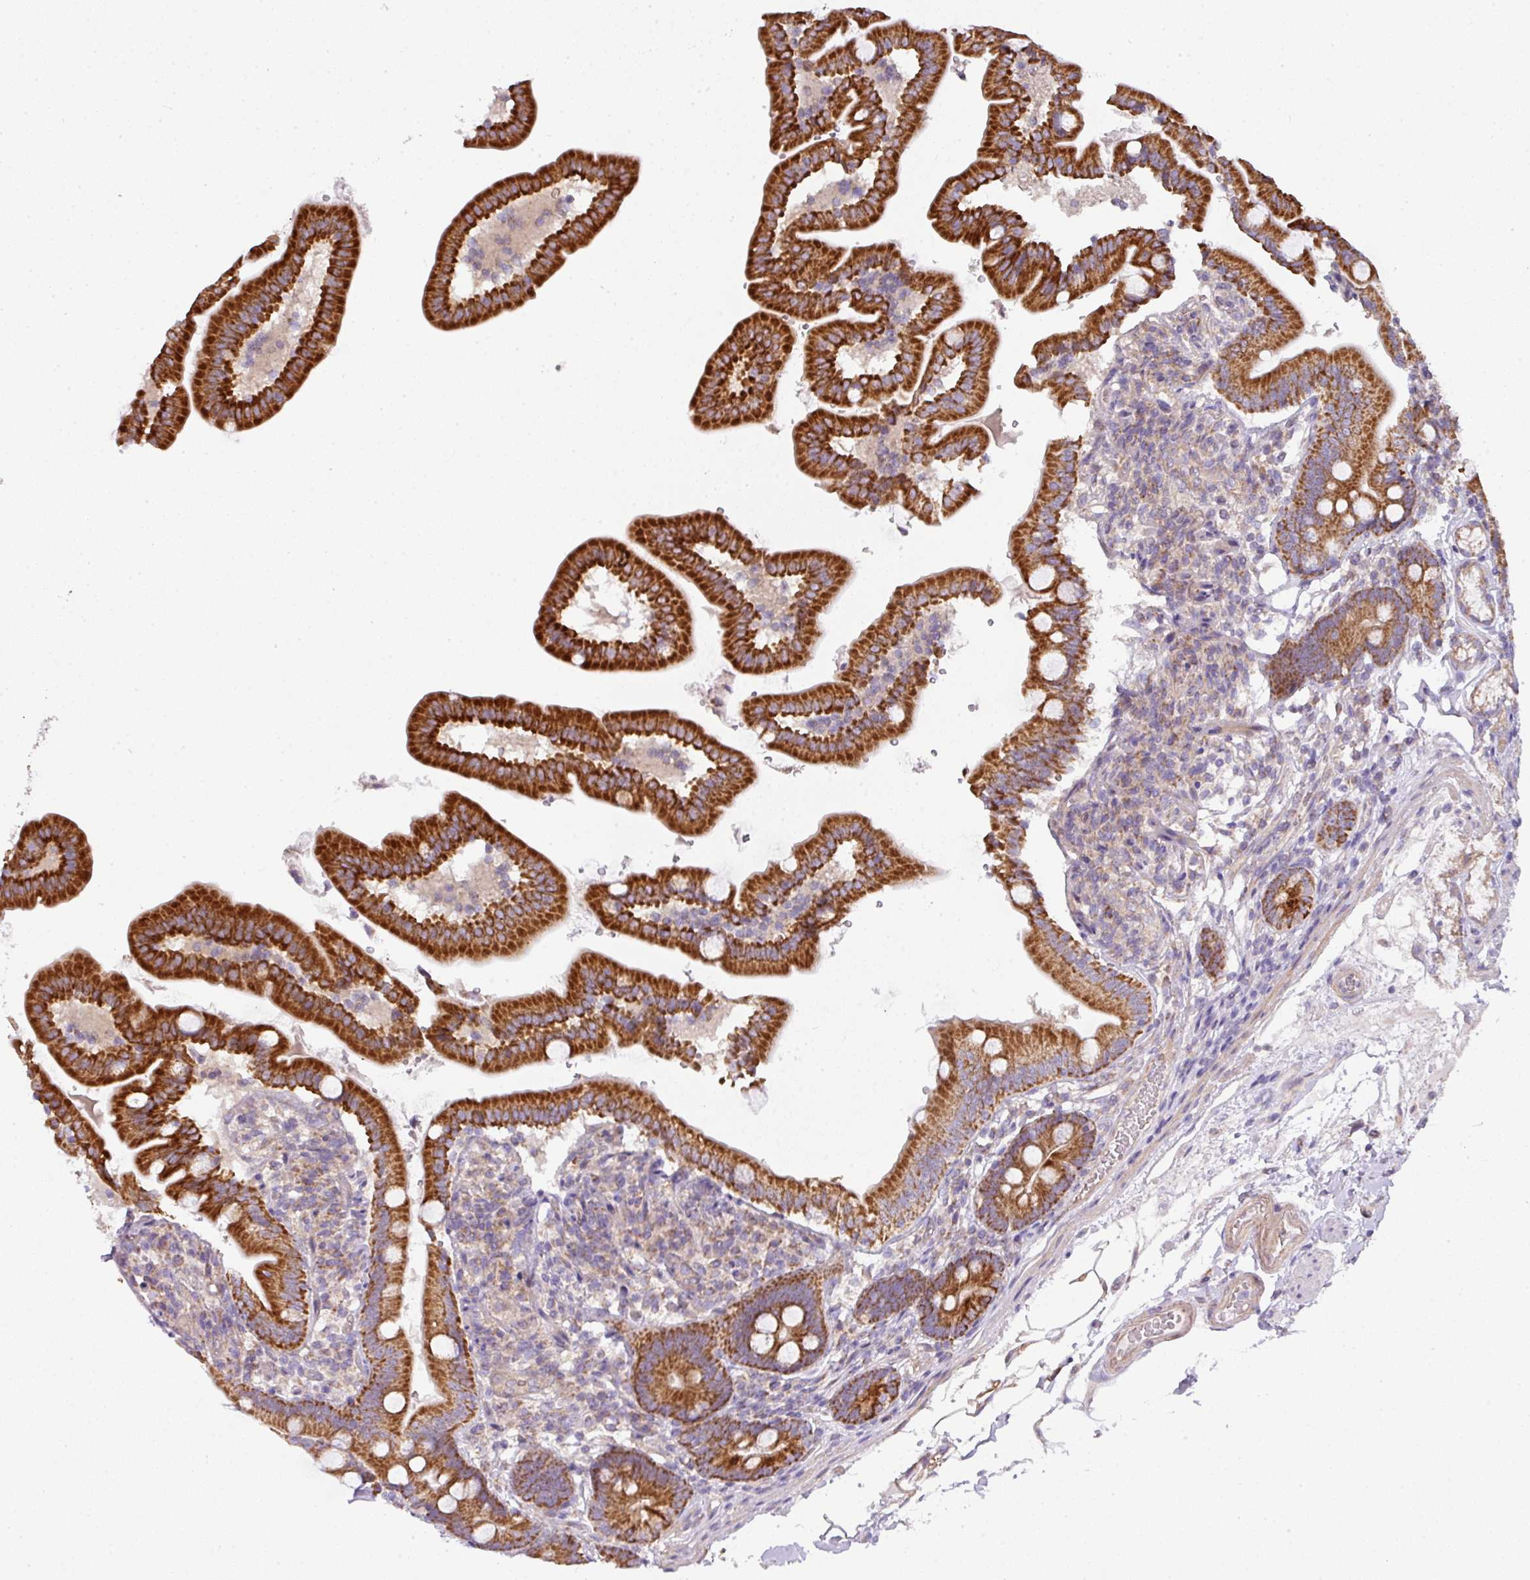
{"staining": {"intensity": "strong", "quantity": ">75%", "location": "cytoplasmic/membranous"}, "tissue": "duodenum", "cell_type": "Glandular cells", "image_type": "normal", "snomed": [{"axis": "morphology", "description": "Normal tissue, NOS"}, {"axis": "topography", "description": "Duodenum"}], "caption": "Immunohistochemistry staining of benign duodenum, which displays high levels of strong cytoplasmic/membranous expression in about >75% of glandular cells indicating strong cytoplasmic/membranous protein staining. The staining was performed using DAB (brown) for protein detection and nuclei were counterstained in hematoxylin (blue).", "gene": "STK35", "patient": {"sex": "female", "age": 67}}